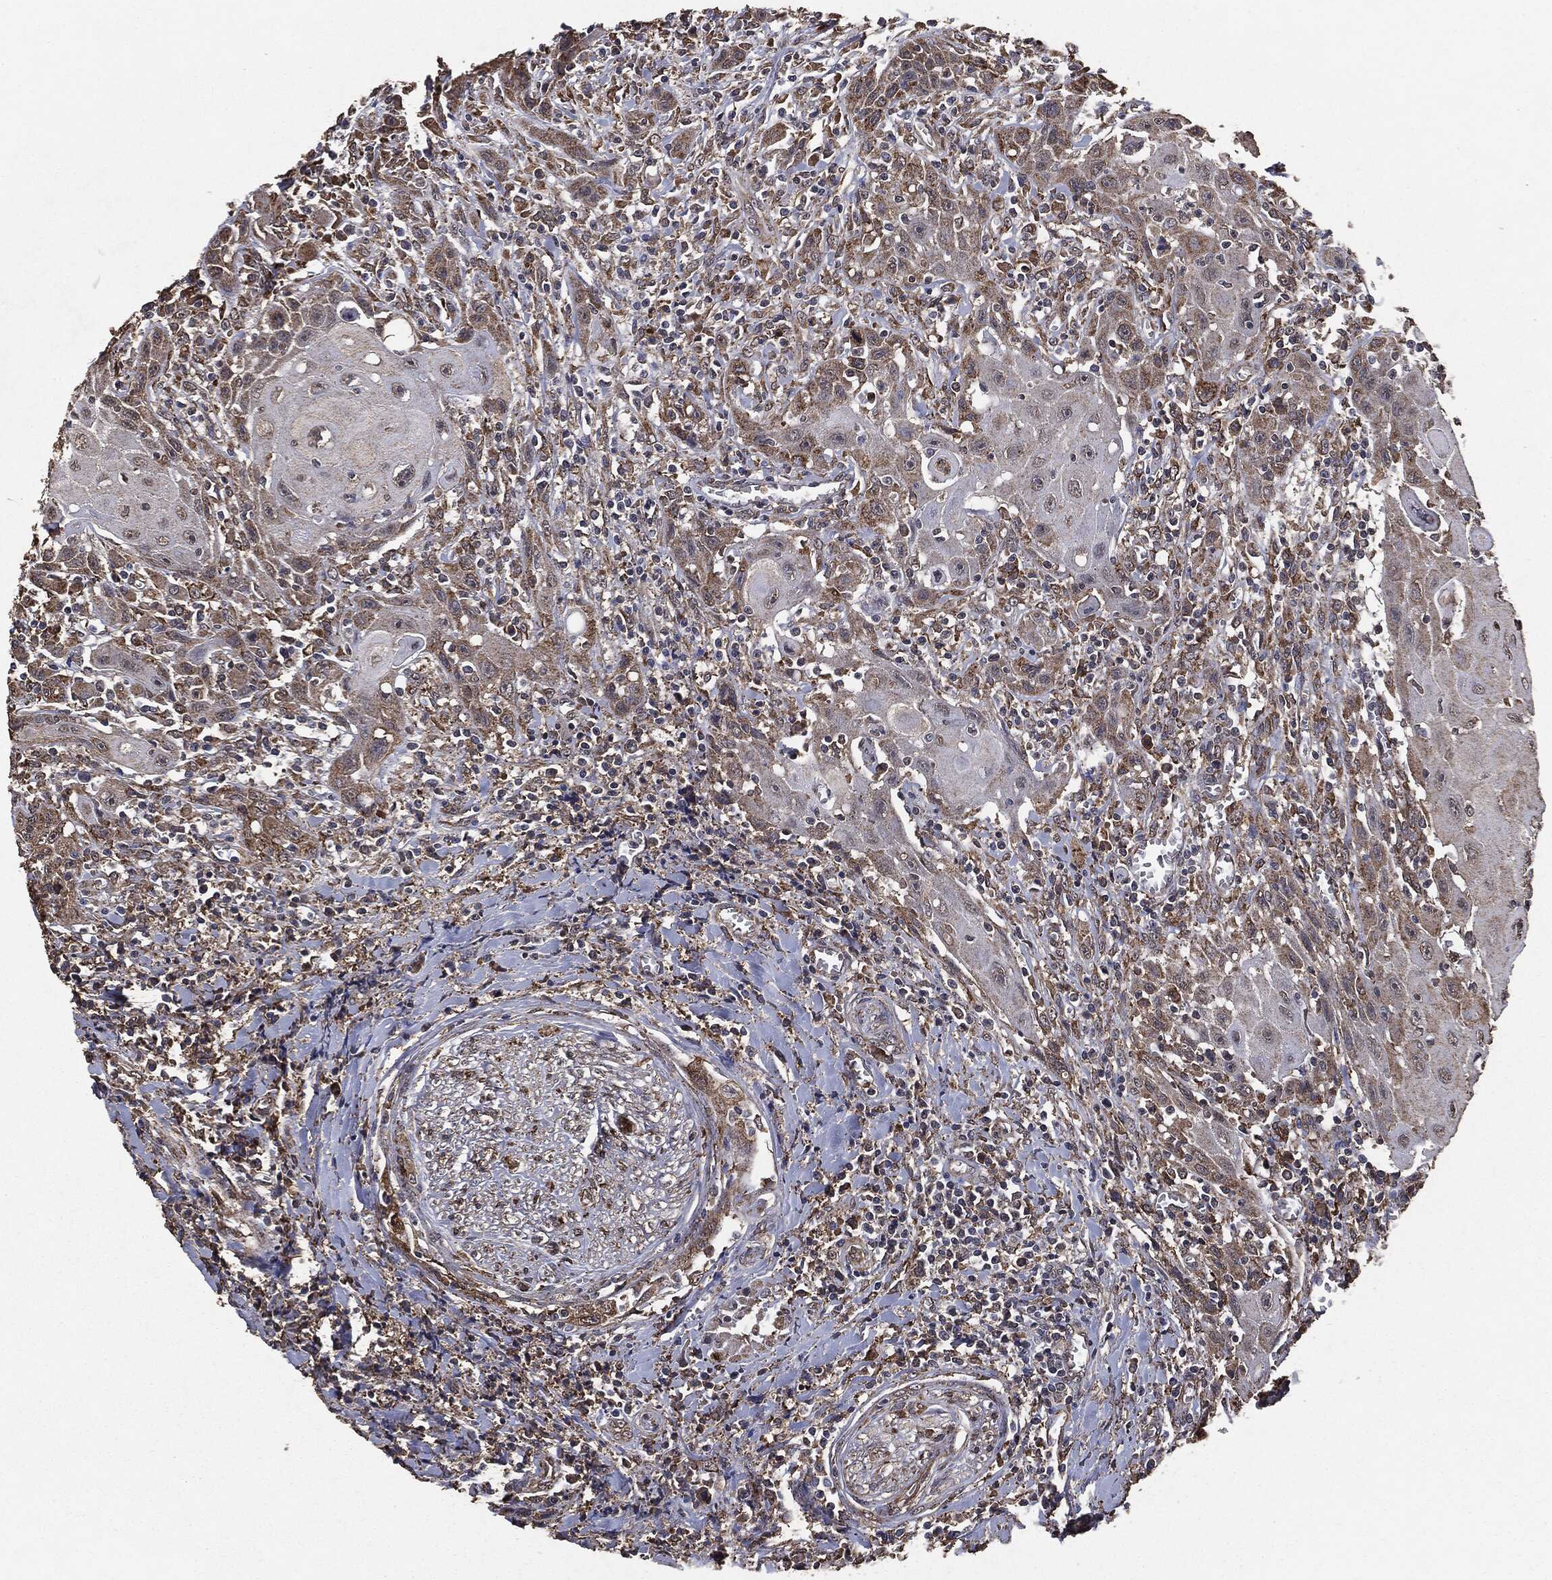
{"staining": {"intensity": "weak", "quantity": "25%-75%", "location": "cytoplasmic/membranous"}, "tissue": "head and neck cancer", "cell_type": "Tumor cells", "image_type": "cancer", "snomed": [{"axis": "morphology", "description": "Normal tissue, NOS"}, {"axis": "morphology", "description": "Squamous cell carcinoma, NOS"}, {"axis": "topography", "description": "Oral tissue"}, {"axis": "topography", "description": "Head-Neck"}], "caption": "Head and neck squamous cell carcinoma stained with immunohistochemistry (IHC) reveals weak cytoplasmic/membranous expression in about 25%-75% of tumor cells.", "gene": "MTOR", "patient": {"sex": "male", "age": 71}}